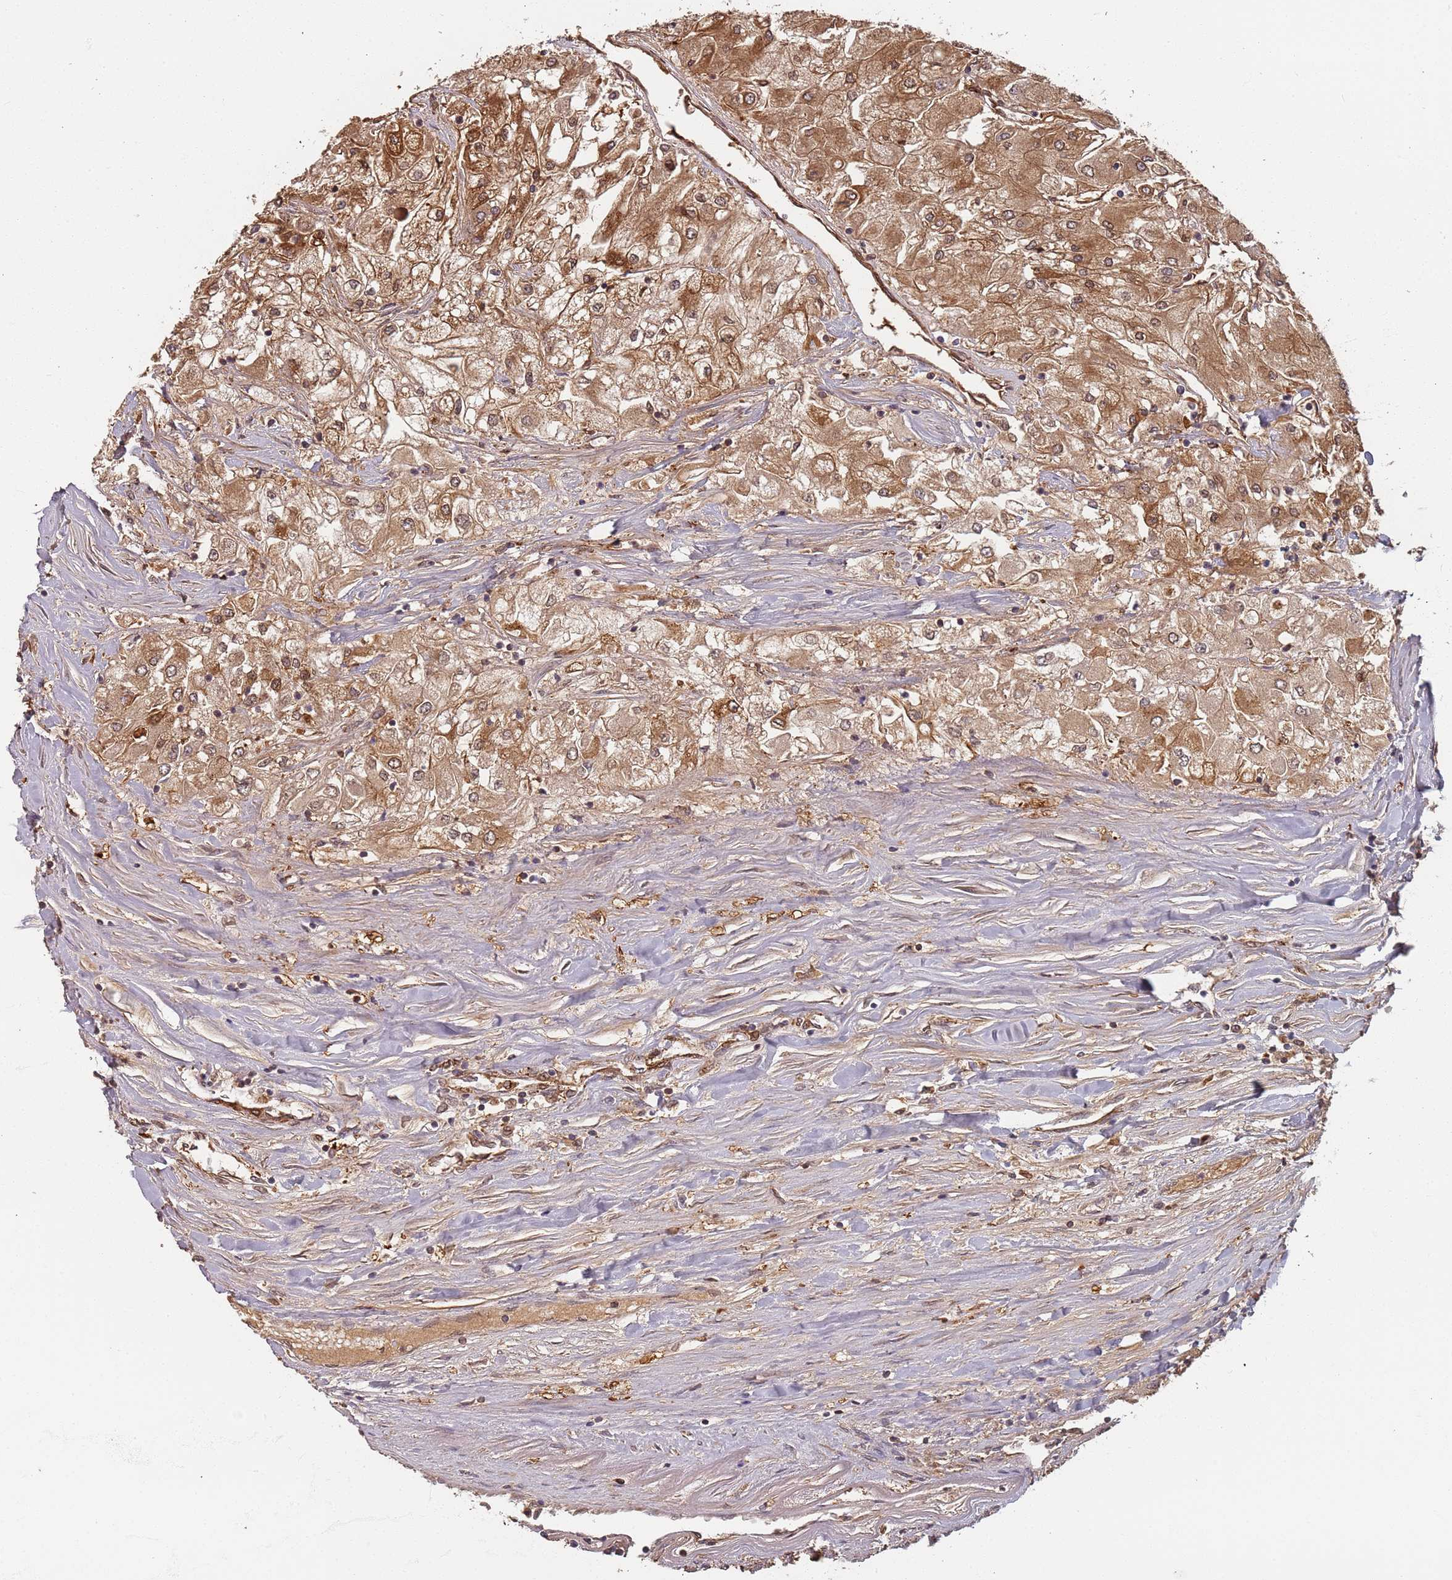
{"staining": {"intensity": "moderate", "quantity": ">75%", "location": "cytoplasmic/membranous,nuclear"}, "tissue": "renal cancer", "cell_type": "Tumor cells", "image_type": "cancer", "snomed": [{"axis": "morphology", "description": "Adenocarcinoma, NOS"}, {"axis": "topography", "description": "Kidney"}], "caption": "The photomicrograph displays staining of renal cancer, revealing moderate cytoplasmic/membranous and nuclear protein staining (brown color) within tumor cells.", "gene": "SDCCAG8", "patient": {"sex": "male", "age": 80}}